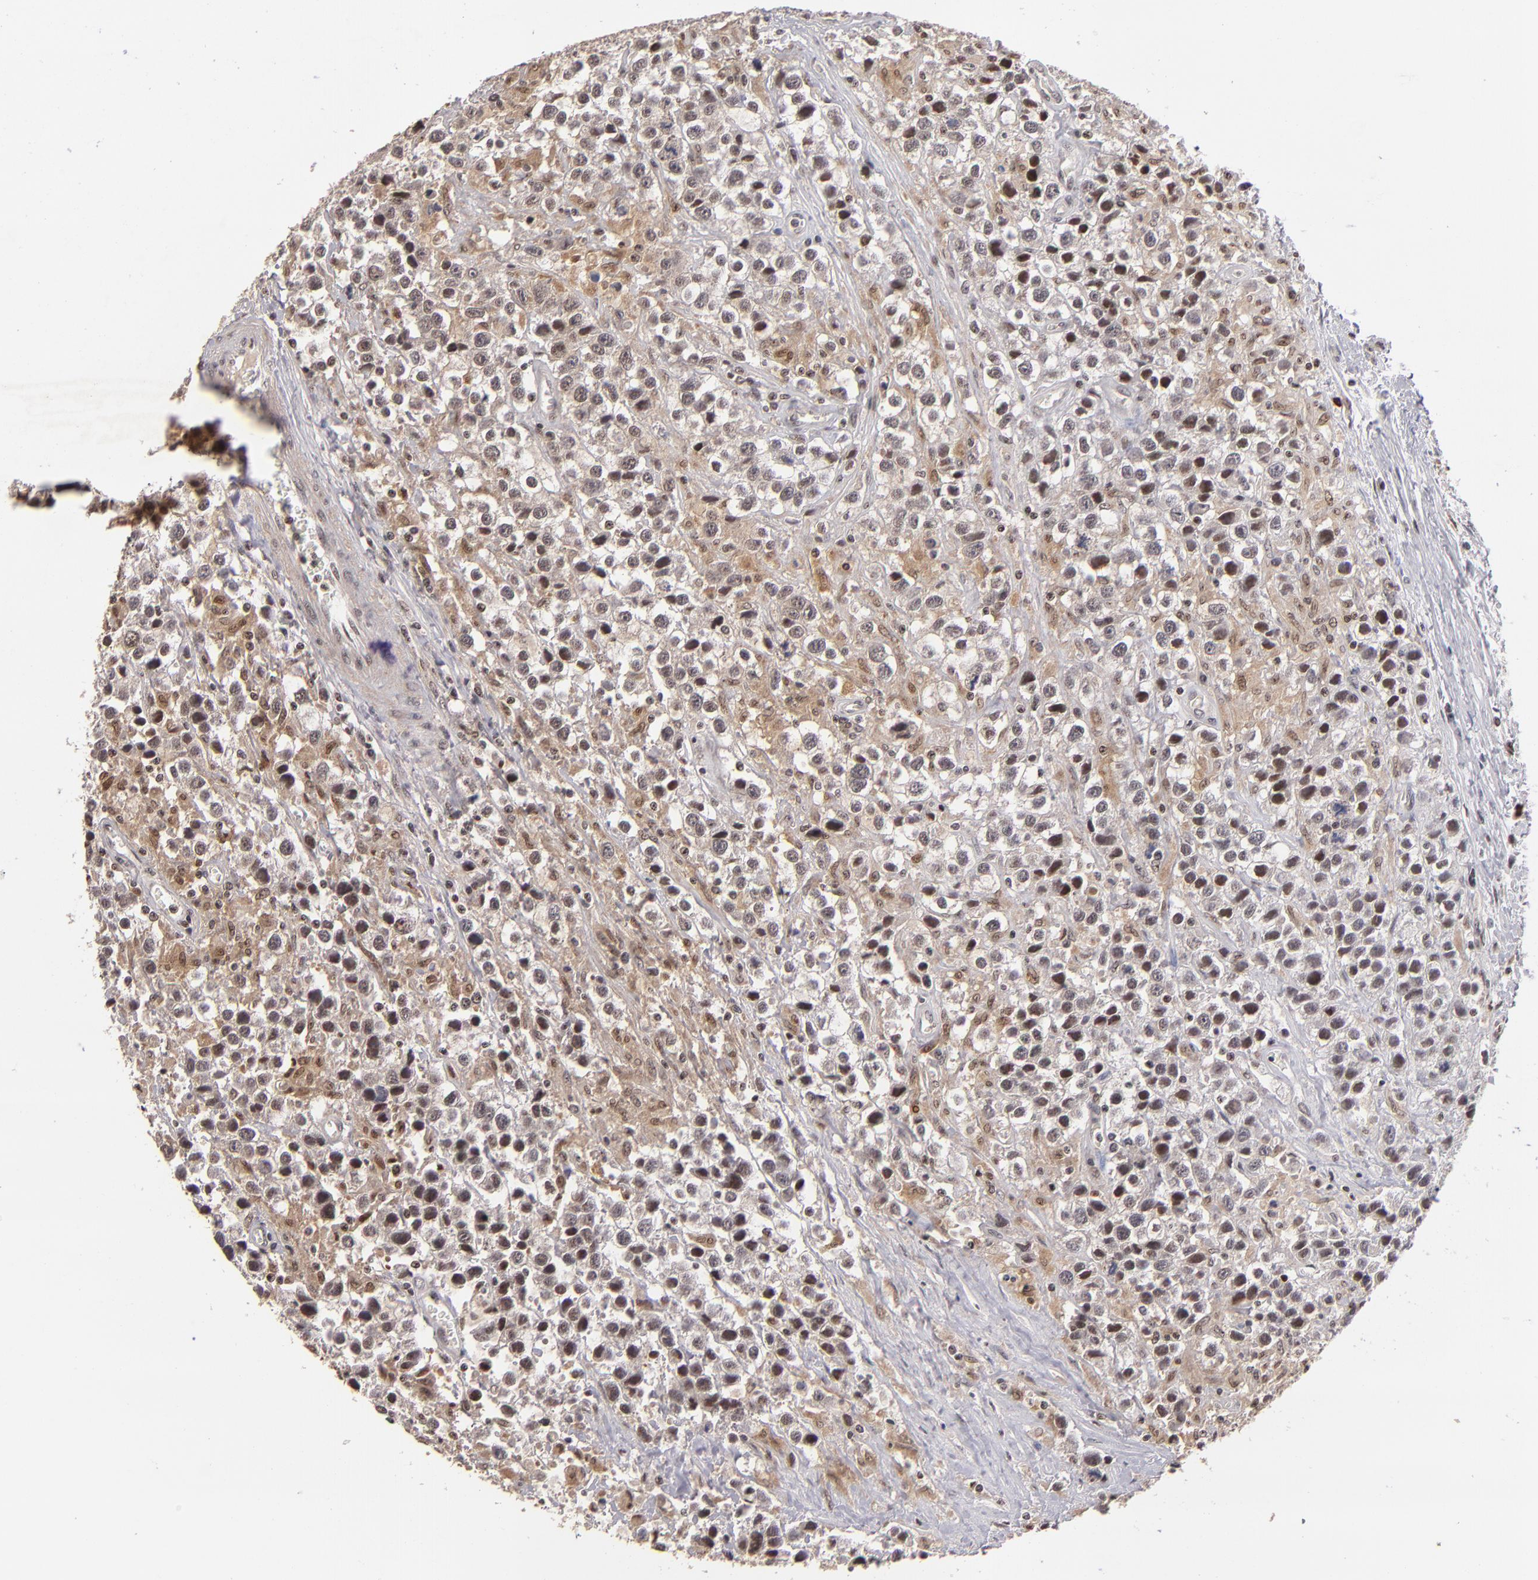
{"staining": {"intensity": "moderate", "quantity": ">75%", "location": "cytoplasmic/membranous,nuclear"}, "tissue": "testis cancer", "cell_type": "Tumor cells", "image_type": "cancer", "snomed": [{"axis": "morphology", "description": "Seminoma, NOS"}, {"axis": "topography", "description": "Testis"}], "caption": "An immunohistochemistry image of neoplastic tissue is shown. Protein staining in brown highlights moderate cytoplasmic/membranous and nuclear positivity in testis cancer within tumor cells. (DAB (3,3'-diaminobenzidine) = brown stain, brightfield microscopy at high magnification).", "gene": "PCNX4", "patient": {"sex": "male", "age": 43}}